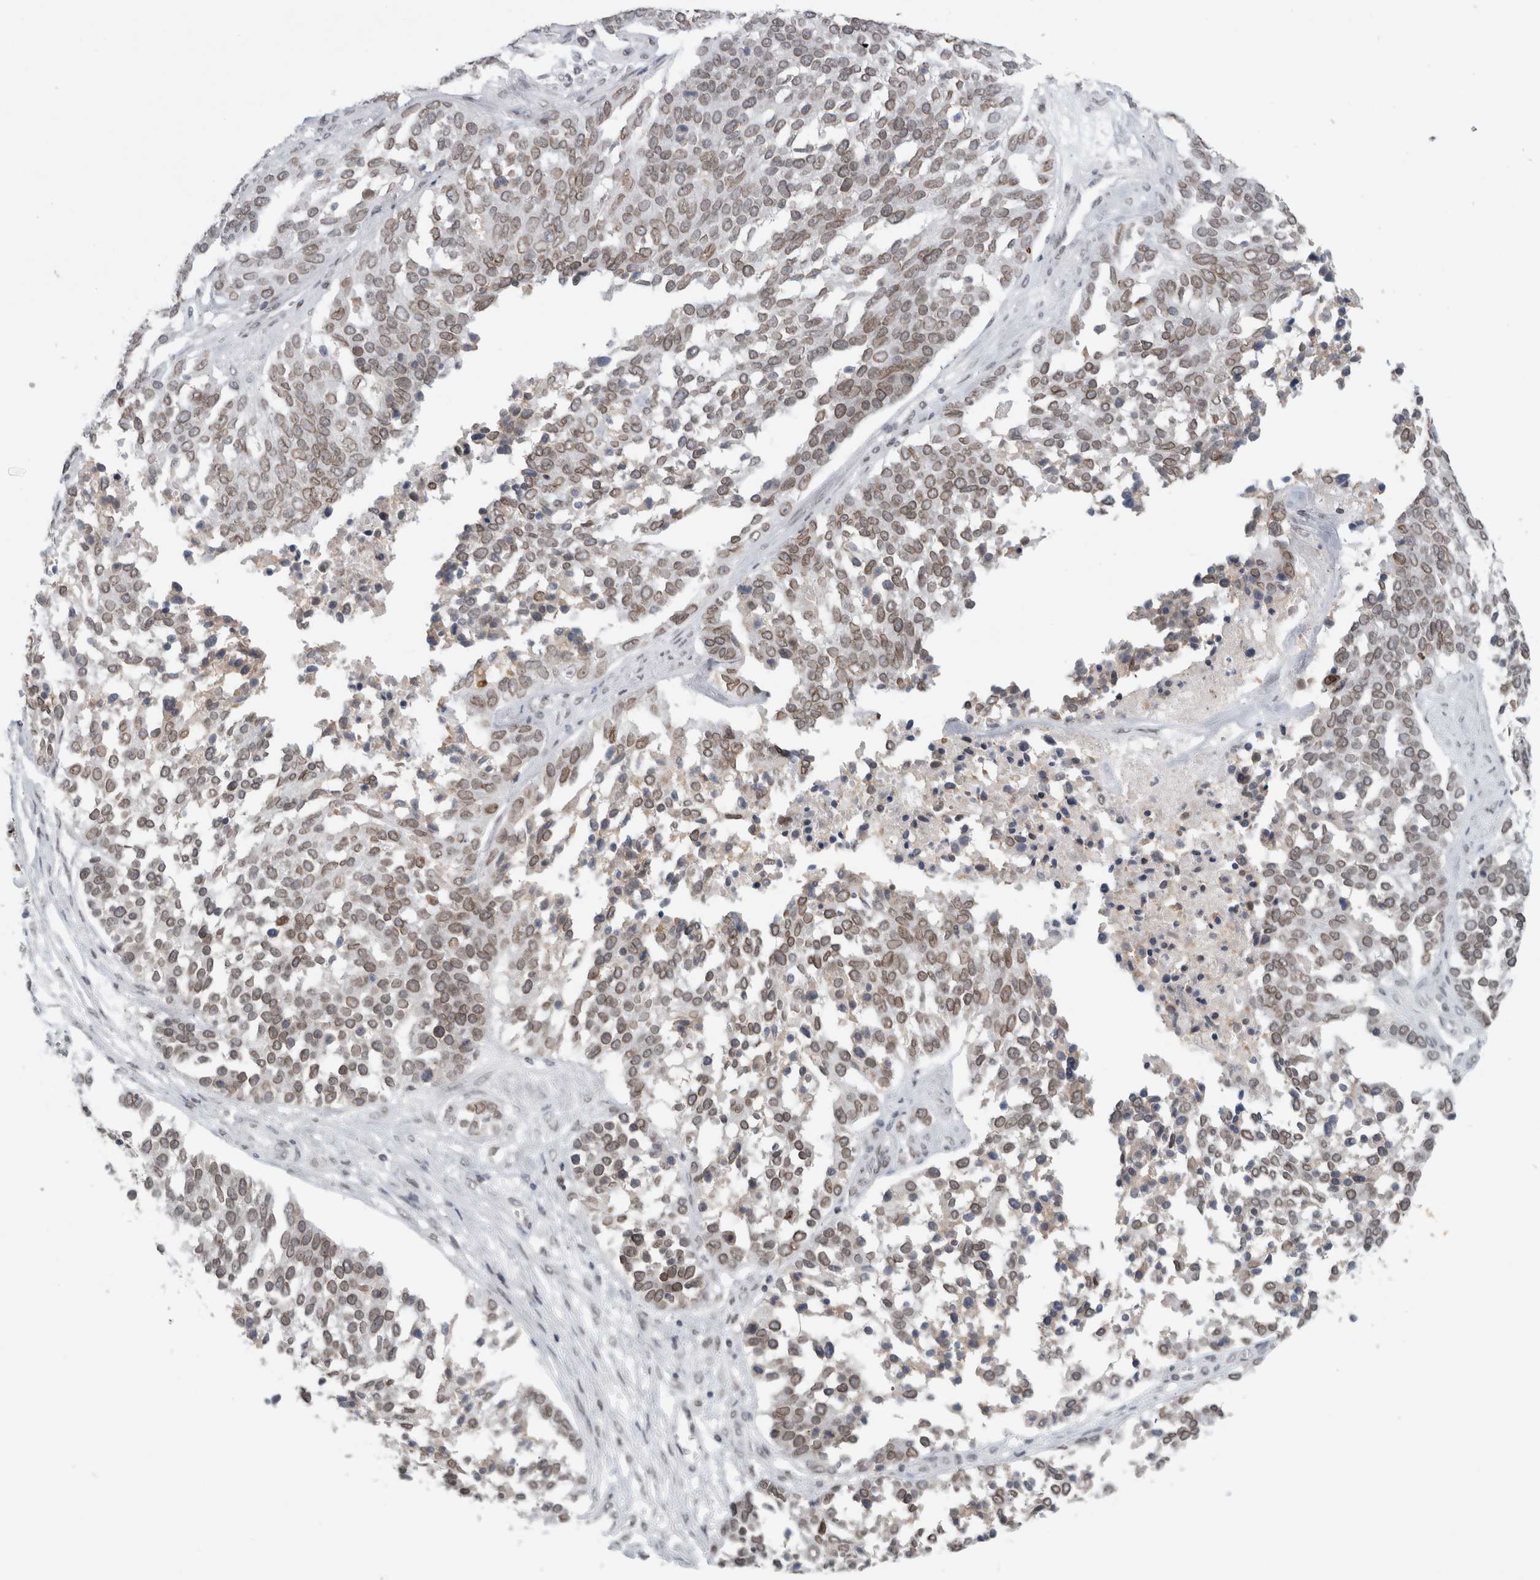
{"staining": {"intensity": "weak", "quantity": ">75%", "location": "cytoplasmic/membranous,nuclear"}, "tissue": "ovarian cancer", "cell_type": "Tumor cells", "image_type": "cancer", "snomed": [{"axis": "morphology", "description": "Cystadenocarcinoma, serous, NOS"}, {"axis": "topography", "description": "Ovary"}], "caption": "There is low levels of weak cytoplasmic/membranous and nuclear positivity in tumor cells of serous cystadenocarcinoma (ovarian), as demonstrated by immunohistochemical staining (brown color).", "gene": "ZNF770", "patient": {"sex": "female", "age": 44}}